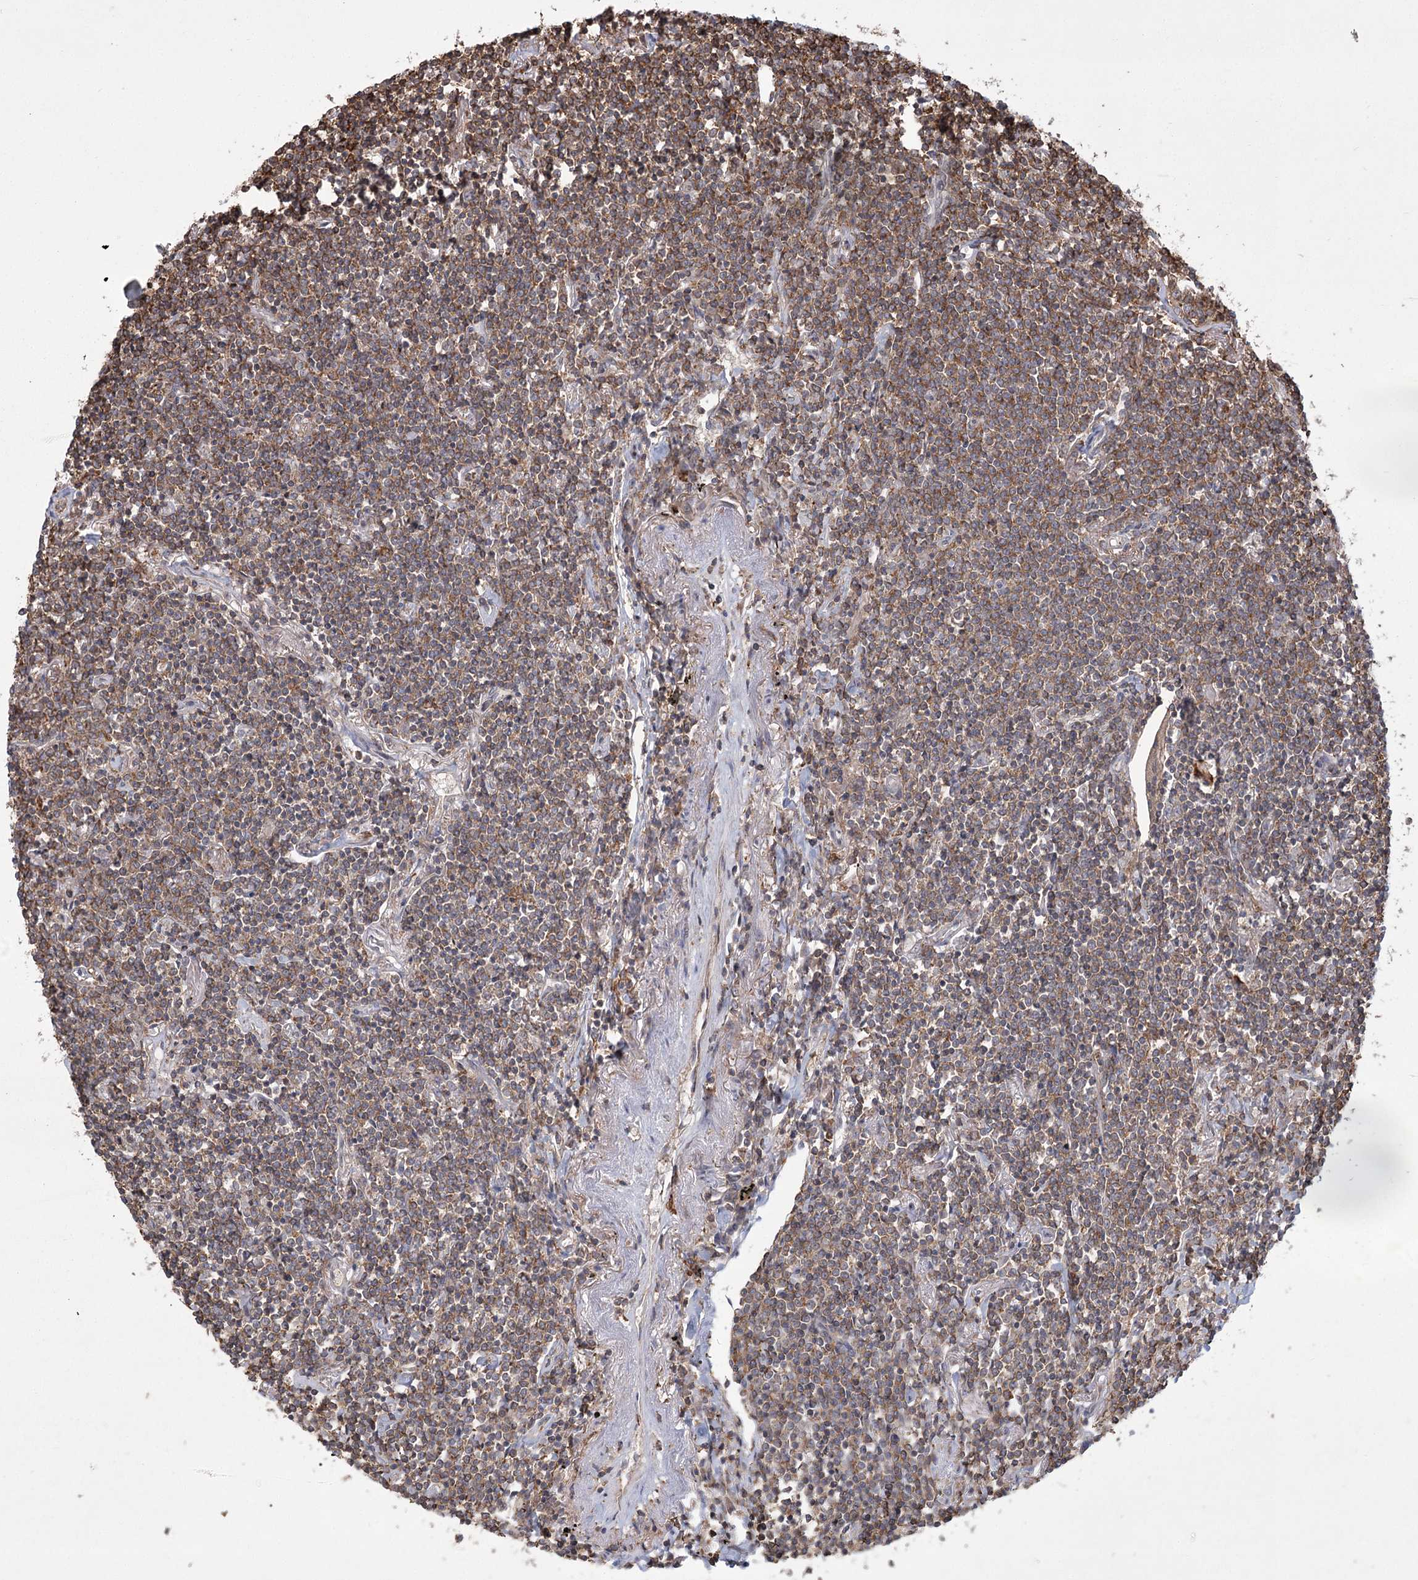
{"staining": {"intensity": "moderate", "quantity": "25%-75%", "location": "cytoplasmic/membranous"}, "tissue": "lymphoma", "cell_type": "Tumor cells", "image_type": "cancer", "snomed": [{"axis": "morphology", "description": "Malignant lymphoma, non-Hodgkin's type, Low grade"}, {"axis": "topography", "description": "Lung"}], "caption": "IHC (DAB) staining of human low-grade malignant lymphoma, non-Hodgkin's type demonstrates moderate cytoplasmic/membranous protein positivity in approximately 25%-75% of tumor cells.", "gene": "MEPE", "patient": {"sex": "female", "age": 71}}